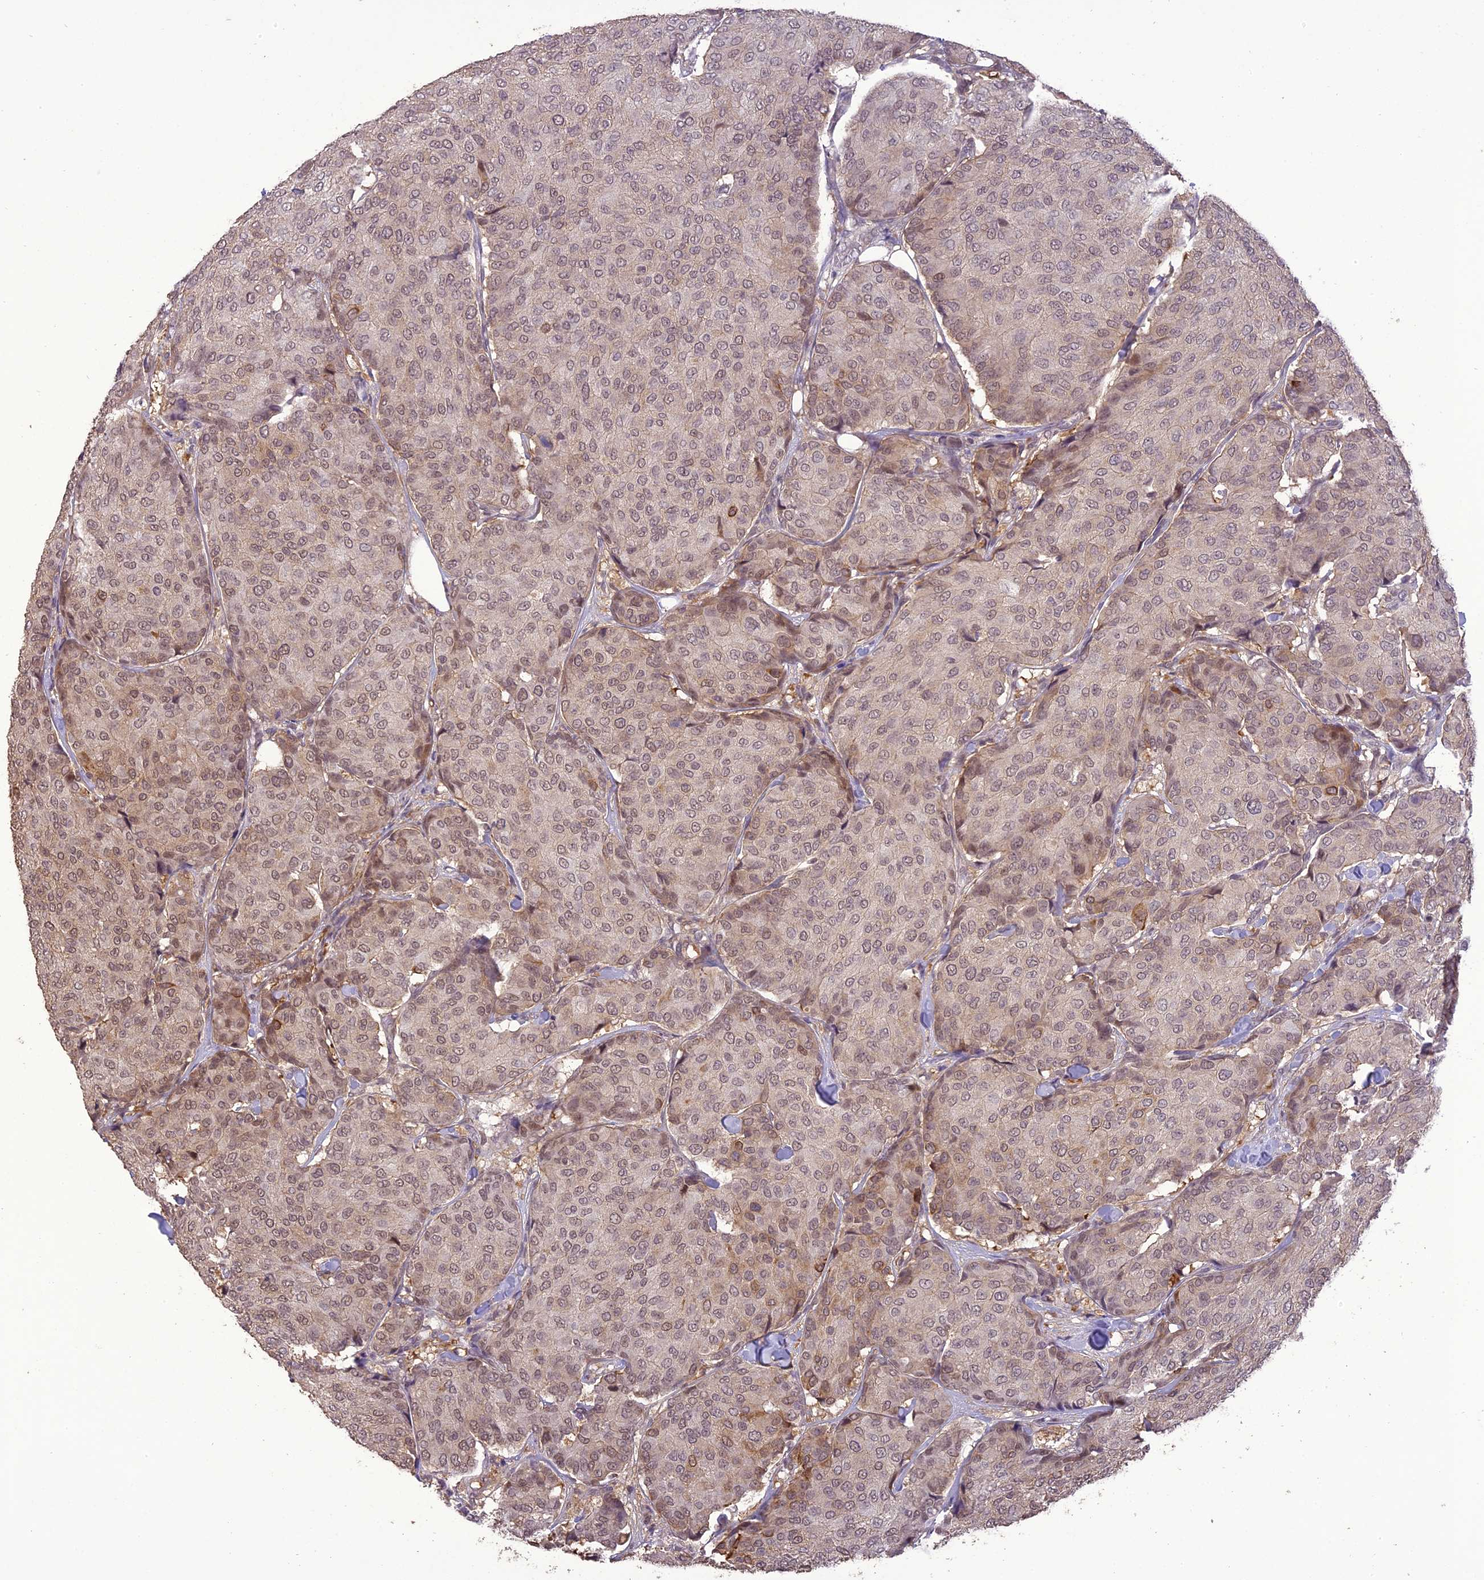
{"staining": {"intensity": "weak", "quantity": "25%-75%", "location": "nuclear"}, "tissue": "breast cancer", "cell_type": "Tumor cells", "image_type": "cancer", "snomed": [{"axis": "morphology", "description": "Duct carcinoma"}, {"axis": "topography", "description": "Breast"}], "caption": "Immunohistochemical staining of human breast cancer shows low levels of weak nuclear protein positivity in approximately 25%-75% of tumor cells.", "gene": "TIGD7", "patient": {"sex": "female", "age": 75}}